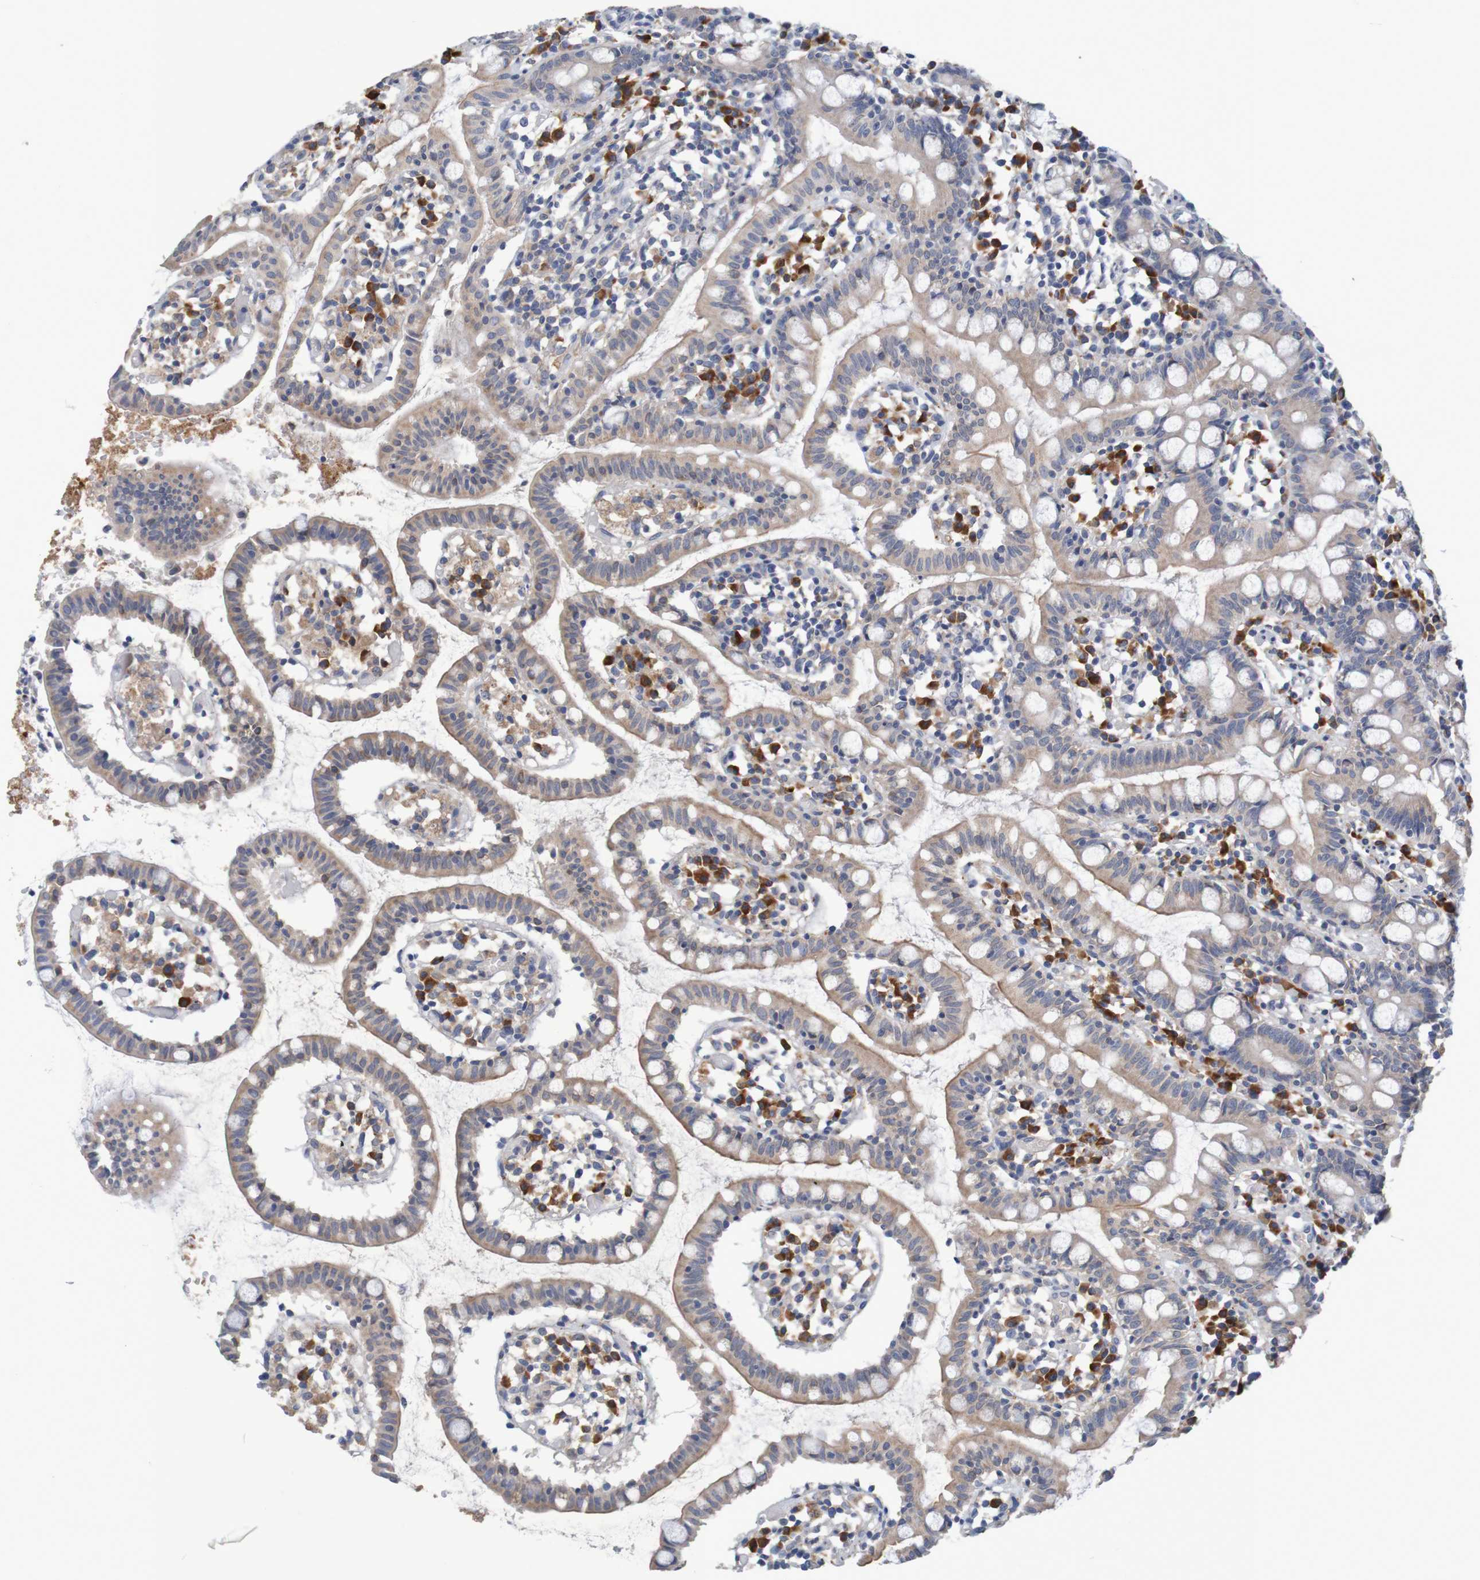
{"staining": {"intensity": "weak", "quantity": ">75%", "location": "cytoplasmic/membranous"}, "tissue": "small intestine", "cell_type": "Glandular cells", "image_type": "normal", "snomed": [{"axis": "morphology", "description": "Normal tissue, NOS"}, {"axis": "morphology", "description": "Cystadenocarcinoma, serous, Metastatic site"}, {"axis": "topography", "description": "Small intestine"}], "caption": "IHC of benign small intestine shows low levels of weak cytoplasmic/membranous positivity in about >75% of glandular cells.", "gene": "LTA", "patient": {"sex": "female", "age": 61}}